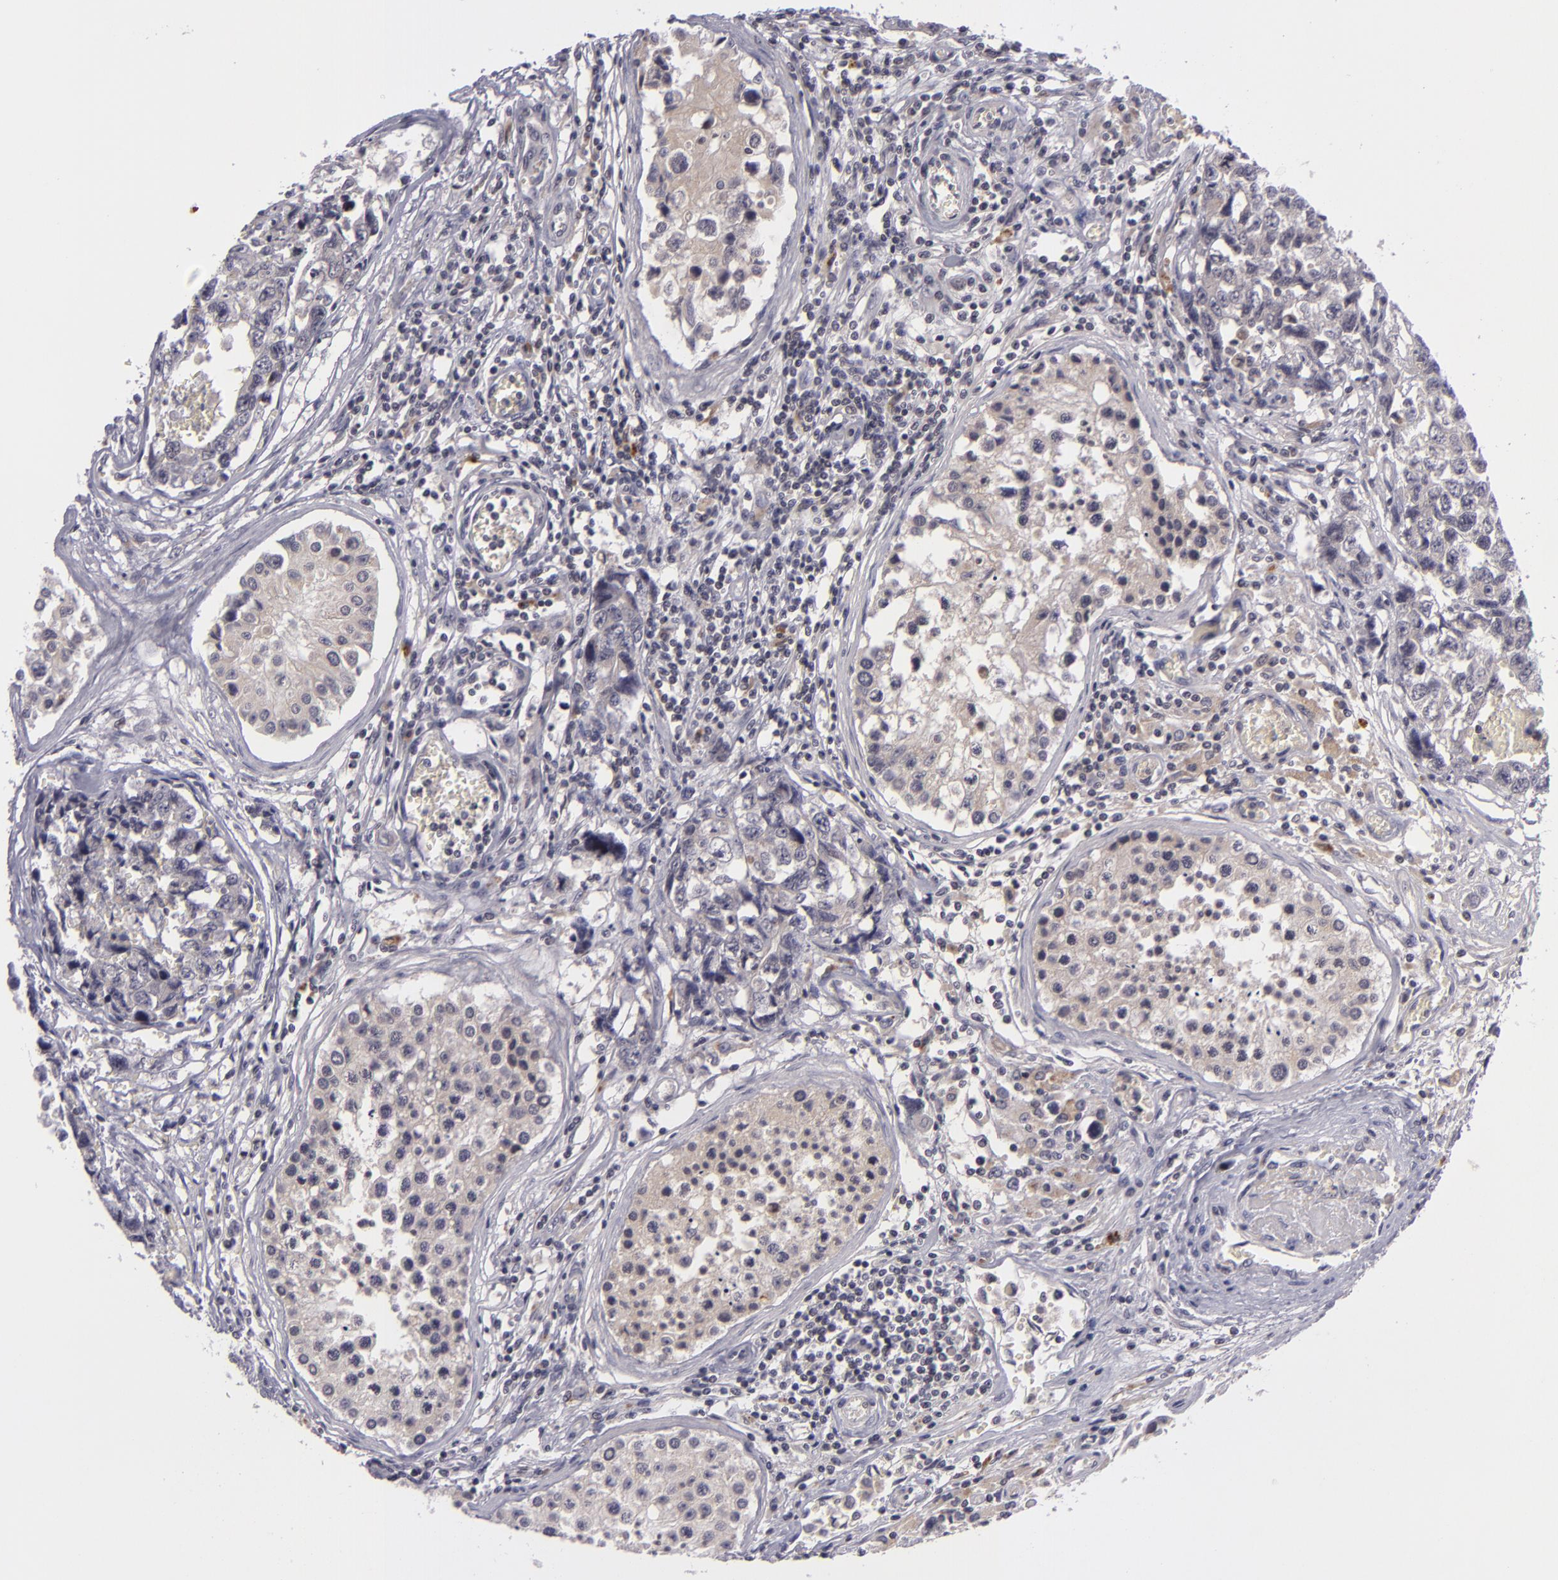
{"staining": {"intensity": "weak", "quantity": "<25%", "location": "cytoplasmic/membranous"}, "tissue": "testis cancer", "cell_type": "Tumor cells", "image_type": "cancer", "snomed": [{"axis": "morphology", "description": "Carcinoma, Embryonal, NOS"}, {"axis": "topography", "description": "Testis"}], "caption": "A histopathology image of embryonal carcinoma (testis) stained for a protein displays no brown staining in tumor cells.", "gene": "CASP8", "patient": {"sex": "male", "age": 31}}